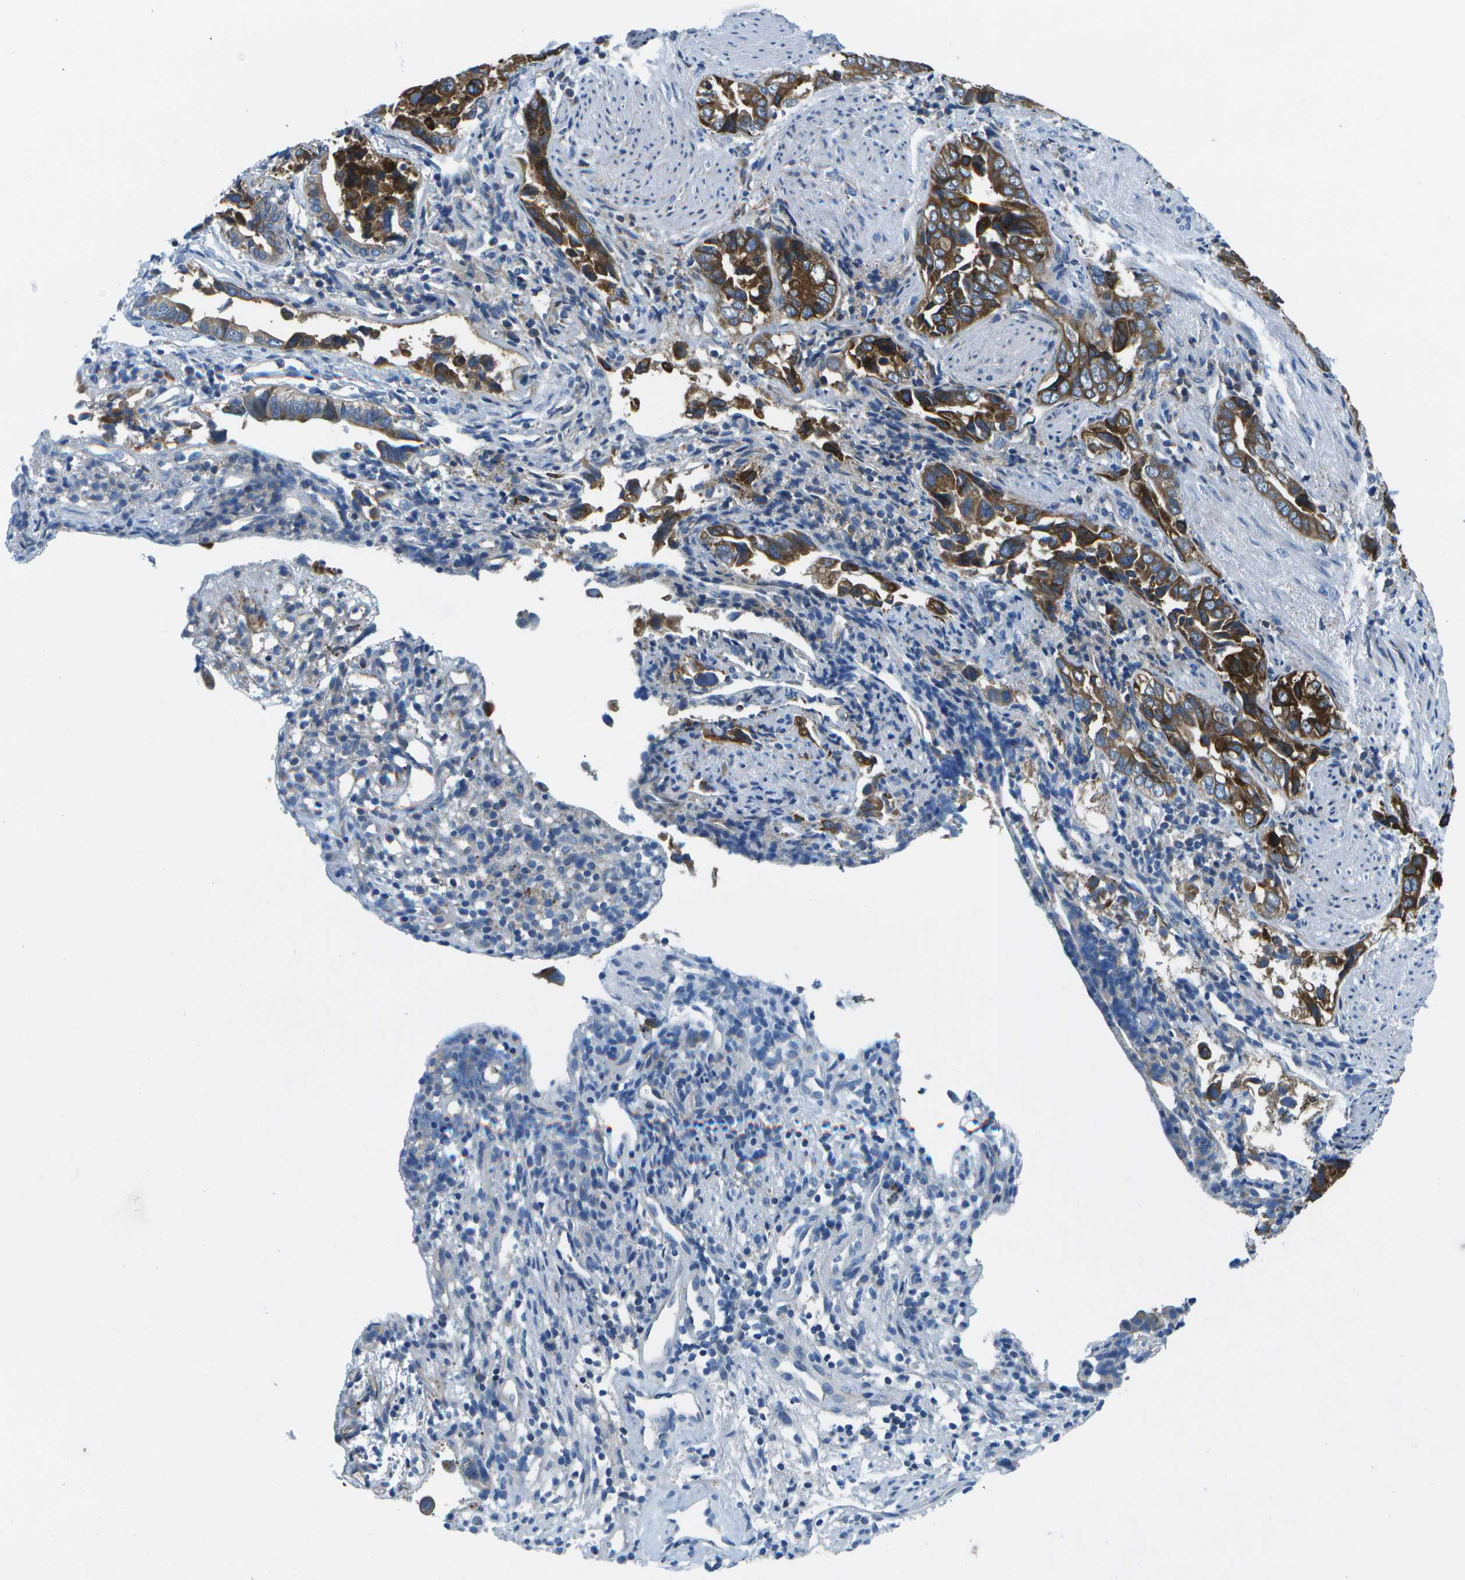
{"staining": {"intensity": "strong", "quantity": ">75%", "location": "cytoplasmic/membranous"}, "tissue": "liver cancer", "cell_type": "Tumor cells", "image_type": "cancer", "snomed": [{"axis": "morphology", "description": "Cholangiocarcinoma"}, {"axis": "topography", "description": "Liver"}], "caption": "Protein analysis of liver cancer (cholangiocarcinoma) tissue shows strong cytoplasmic/membranous staining in approximately >75% of tumor cells.", "gene": "GDF5", "patient": {"sex": "female", "age": 79}}